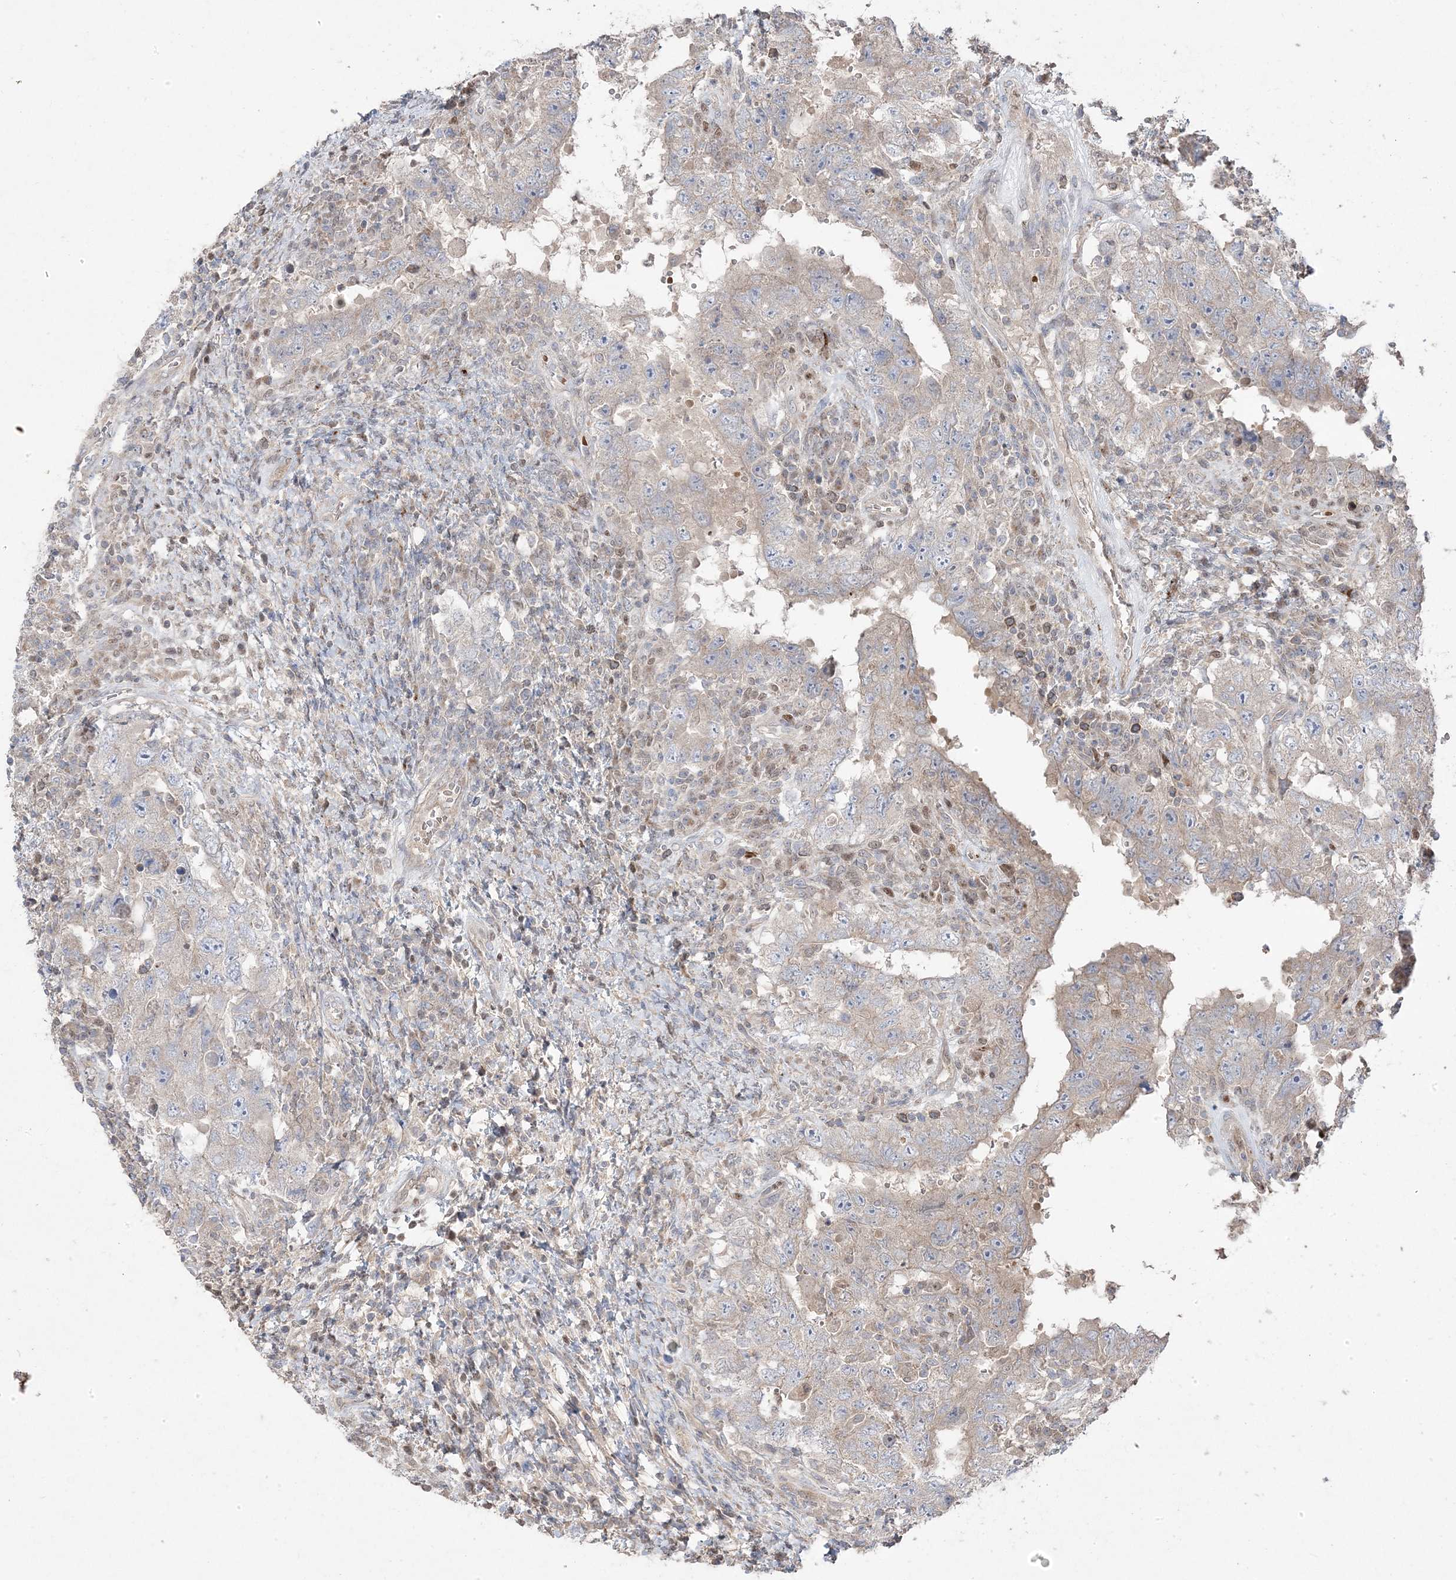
{"staining": {"intensity": "weak", "quantity": "<25%", "location": "cytoplasmic/membranous"}, "tissue": "testis cancer", "cell_type": "Tumor cells", "image_type": "cancer", "snomed": [{"axis": "morphology", "description": "Carcinoma, Embryonal, NOS"}, {"axis": "topography", "description": "Testis"}], "caption": "The photomicrograph reveals no significant expression in tumor cells of testis embryonal carcinoma.", "gene": "PPOX", "patient": {"sex": "male", "age": 26}}